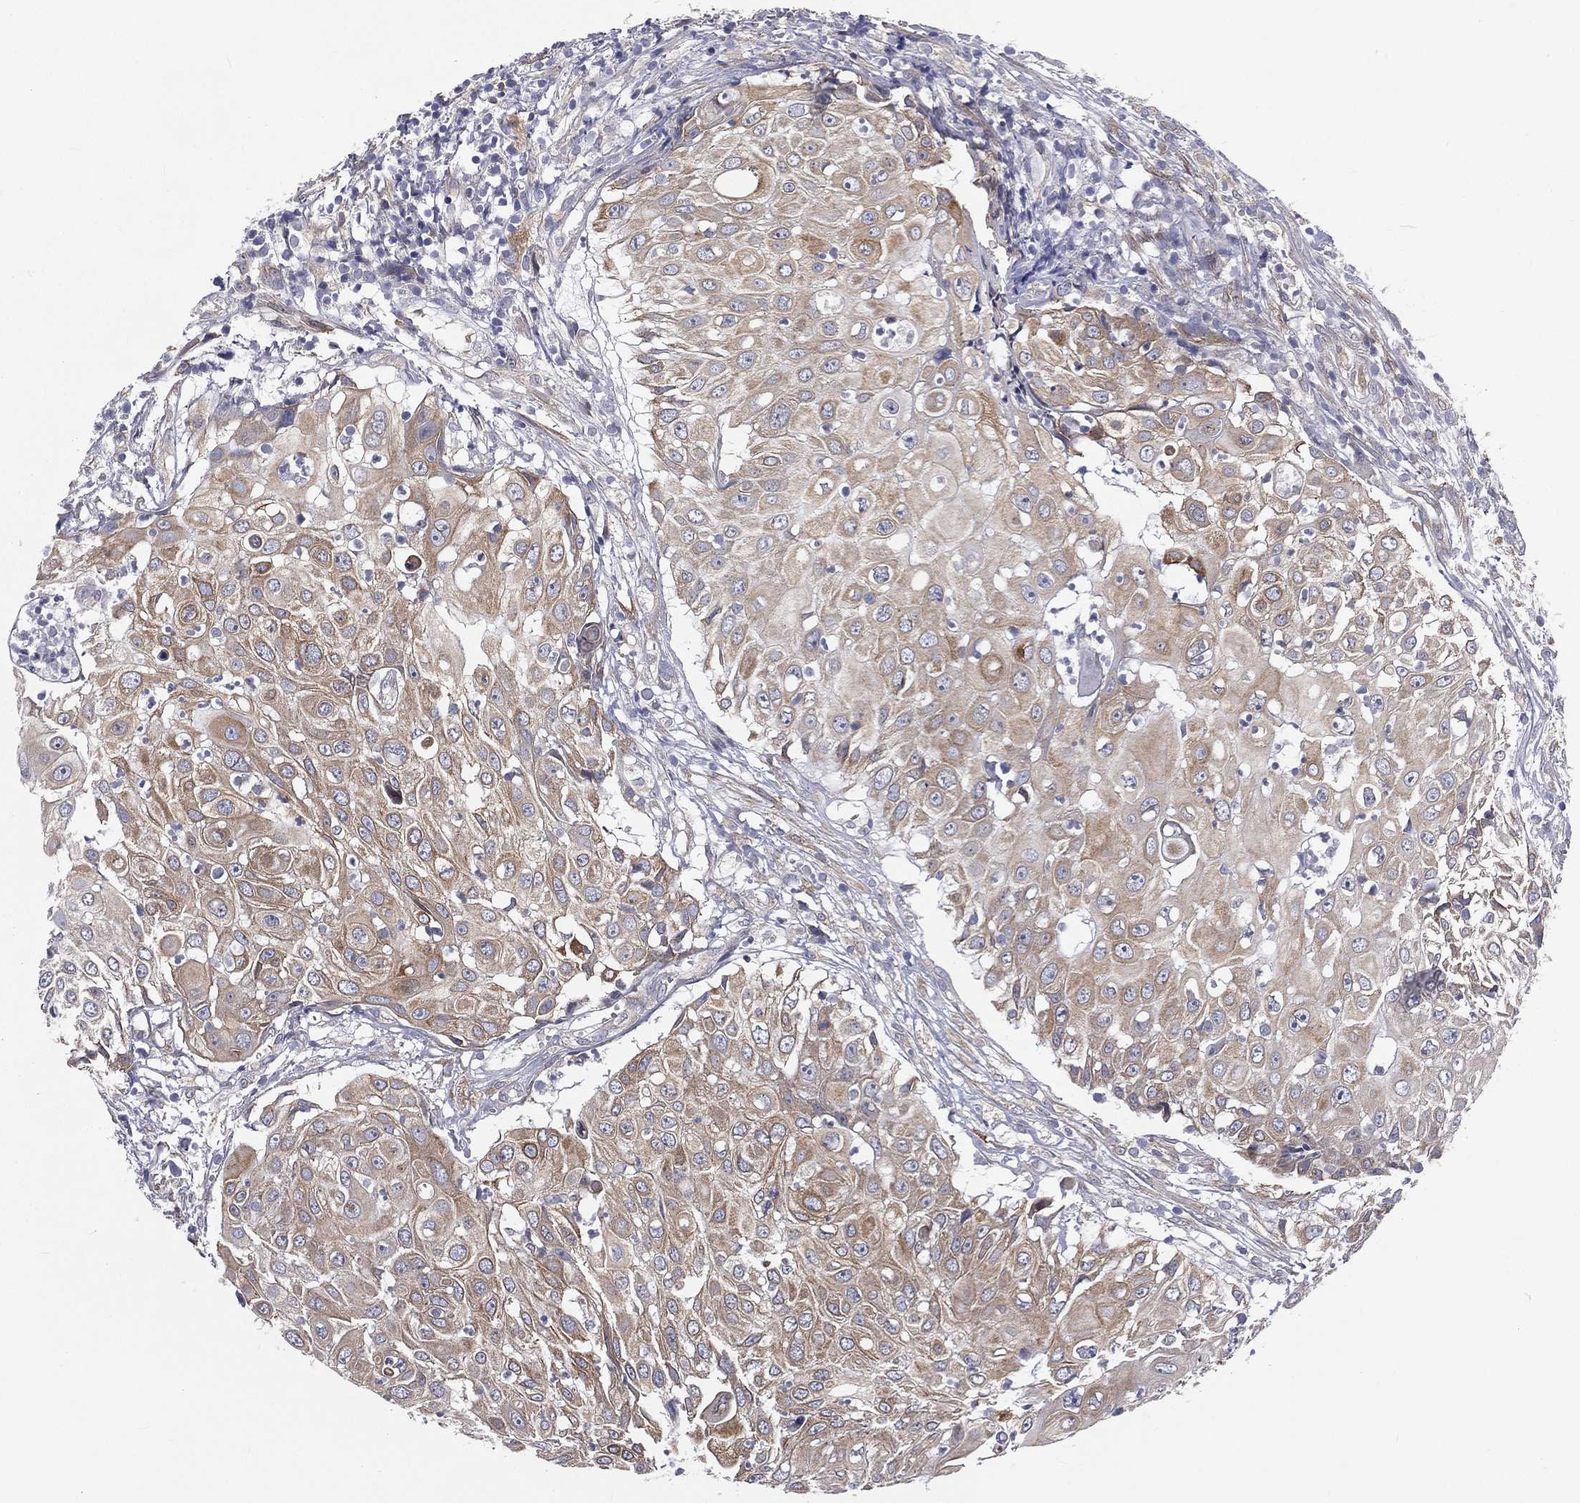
{"staining": {"intensity": "weak", "quantity": "25%-75%", "location": "cytoplasmic/membranous"}, "tissue": "urothelial cancer", "cell_type": "Tumor cells", "image_type": "cancer", "snomed": [{"axis": "morphology", "description": "Urothelial carcinoma, High grade"}, {"axis": "topography", "description": "Urinary bladder"}], "caption": "Tumor cells show weak cytoplasmic/membranous positivity in about 25%-75% of cells in high-grade urothelial carcinoma. Nuclei are stained in blue.", "gene": "PGRMC1", "patient": {"sex": "female", "age": 79}}